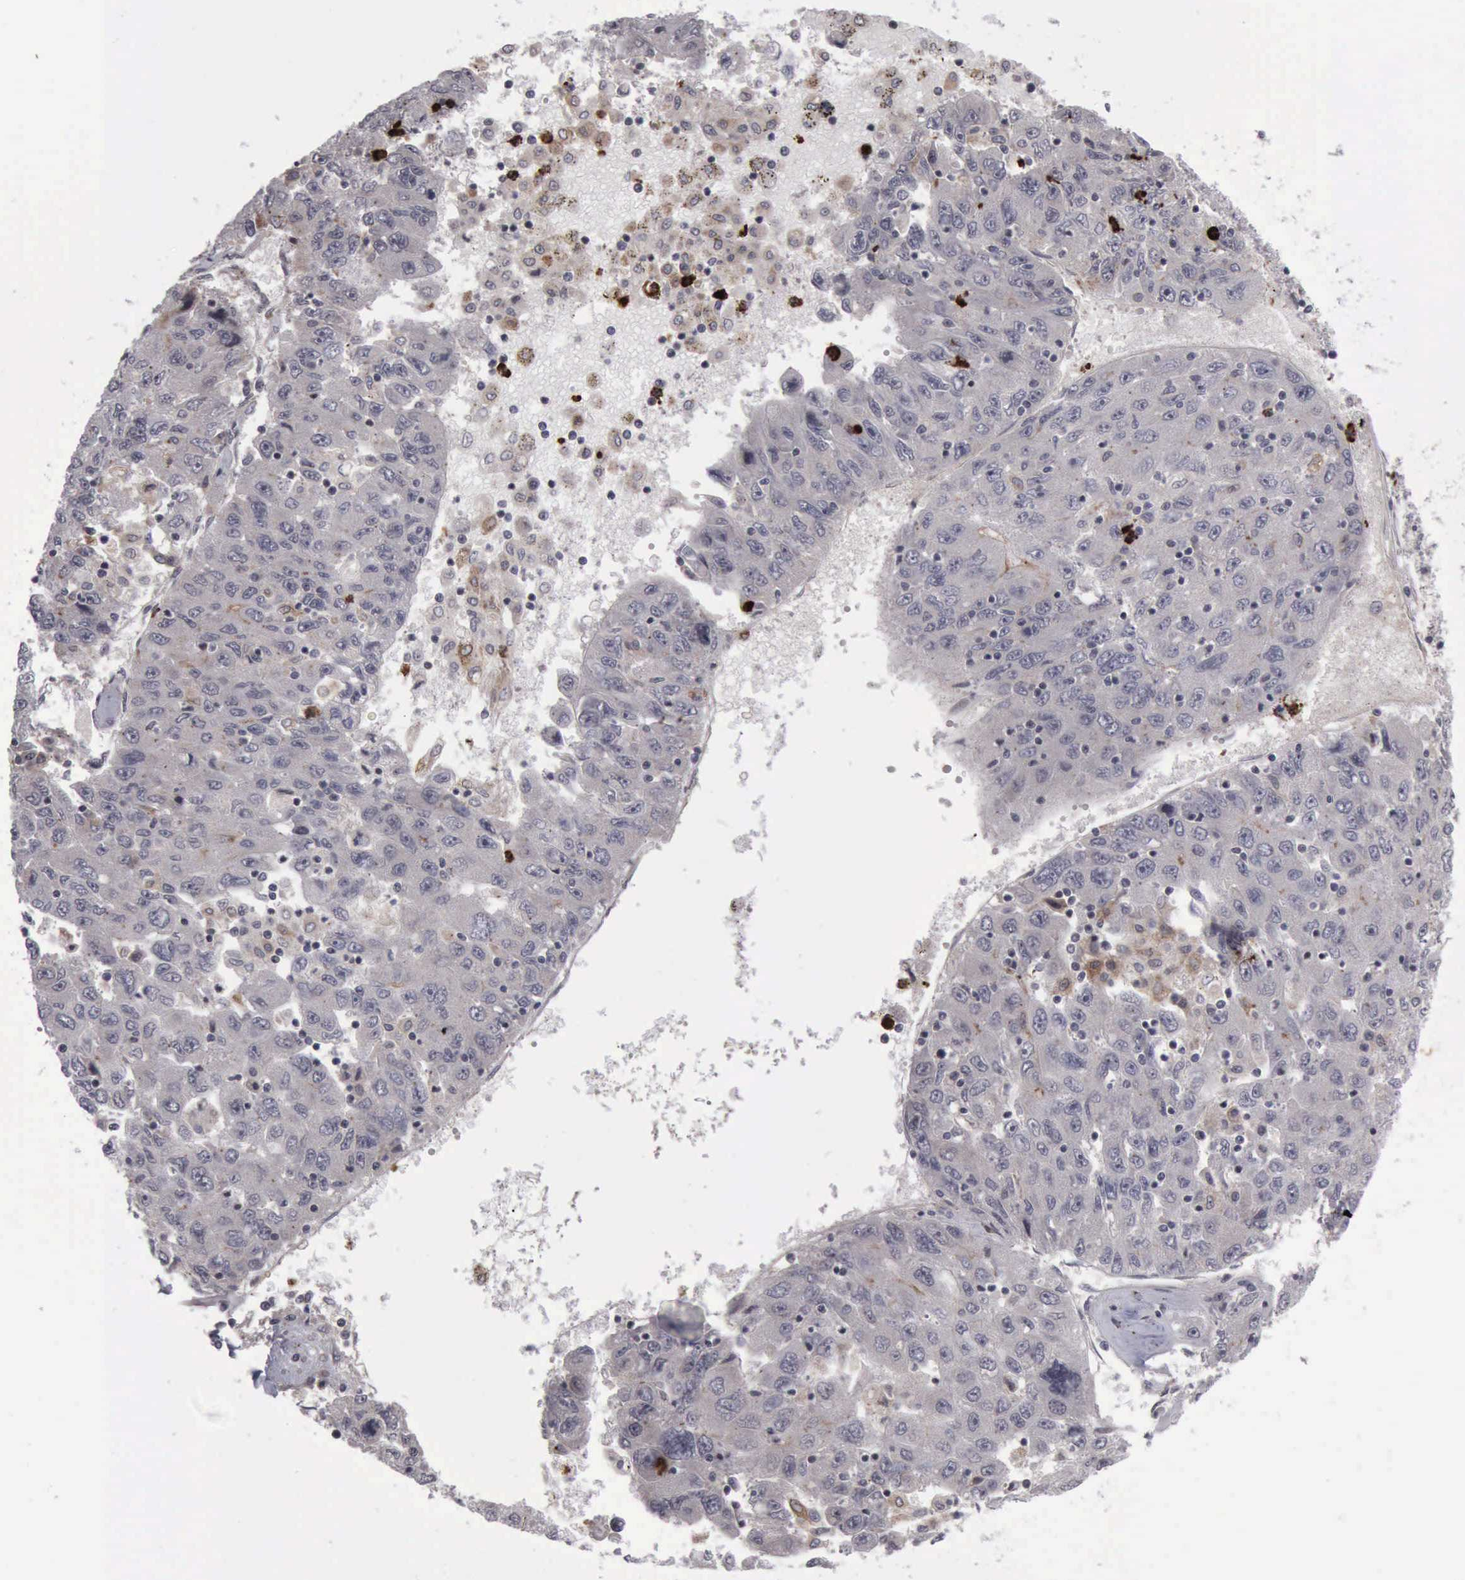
{"staining": {"intensity": "negative", "quantity": "none", "location": "none"}, "tissue": "liver cancer", "cell_type": "Tumor cells", "image_type": "cancer", "snomed": [{"axis": "morphology", "description": "Carcinoma, Hepatocellular, NOS"}, {"axis": "topography", "description": "Liver"}], "caption": "Histopathology image shows no significant protein expression in tumor cells of liver cancer.", "gene": "MMP9", "patient": {"sex": "male", "age": 49}}